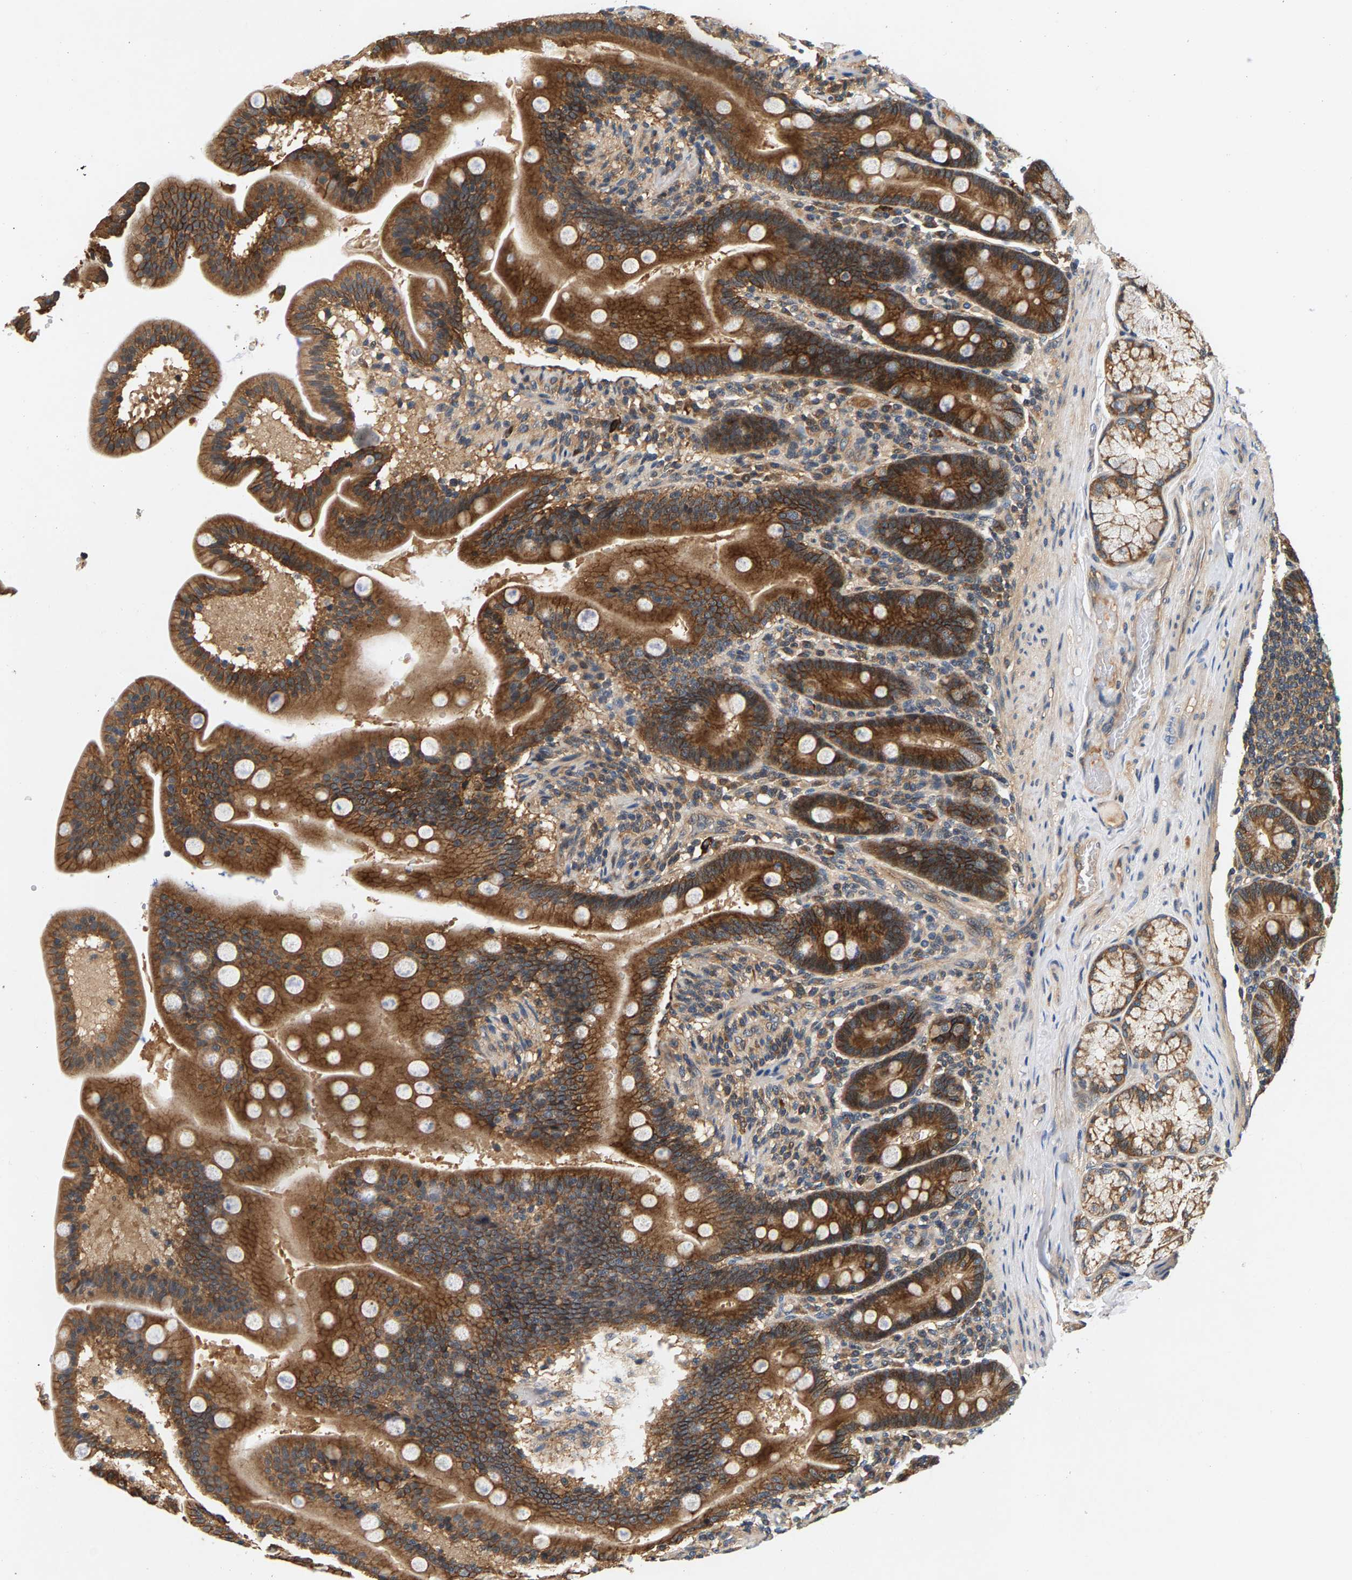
{"staining": {"intensity": "strong", "quantity": ">75%", "location": "cytoplasmic/membranous"}, "tissue": "duodenum", "cell_type": "Glandular cells", "image_type": "normal", "snomed": [{"axis": "morphology", "description": "Normal tissue, NOS"}, {"axis": "topography", "description": "Duodenum"}], "caption": "Immunohistochemistry image of benign duodenum: duodenum stained using immunohistochemistry shows high levels of strong protein expression localized specifically in the cytoplasmic/membranous of glandular cells, appearing as a cytoplasmic/membranous brown color.", "gene": "FAM78A", "patient": {"sex": "male", "age": 54}}